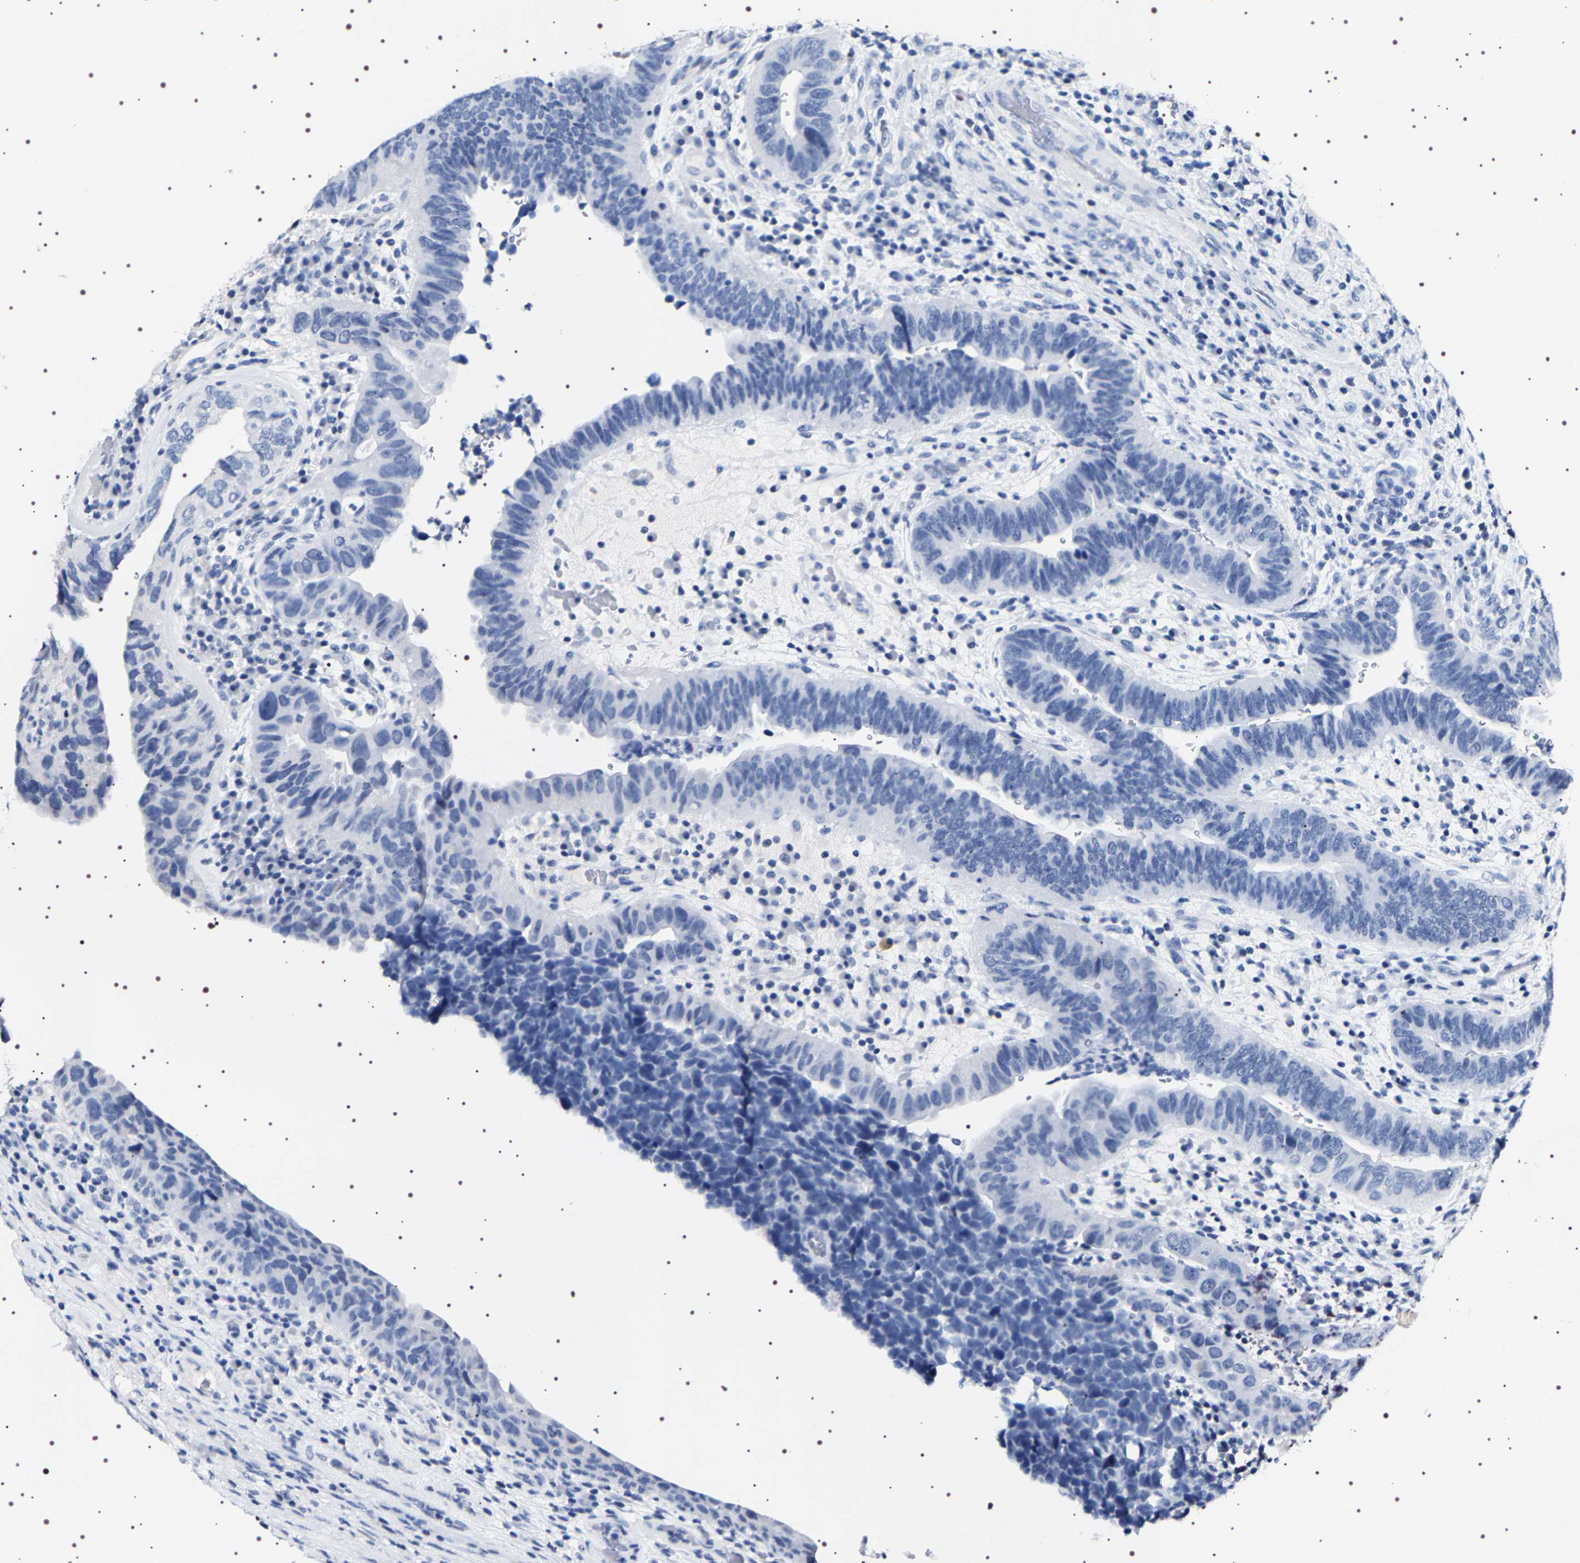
{"staining": {"intensity": "negative", "quantity": "none", "location": "none"}, "tissue": "urothelial cancer", "cell_type": "Tumor cells", "image_type": "cancer", "snomed": [{"axis": "morphology", "description": "Urothelial carcinoma, High grade"}, {"axis": "topography", "description": "Urinary bladder"}], "caption": "Immunohistochemical staining of urothelial cancer displays no significant expression in tumor cells. (DAB immunohistochemistry with hematoxylin counter stain).", "gene": "UBQLN3", "patient": {"sex": "female", "age": 82}}